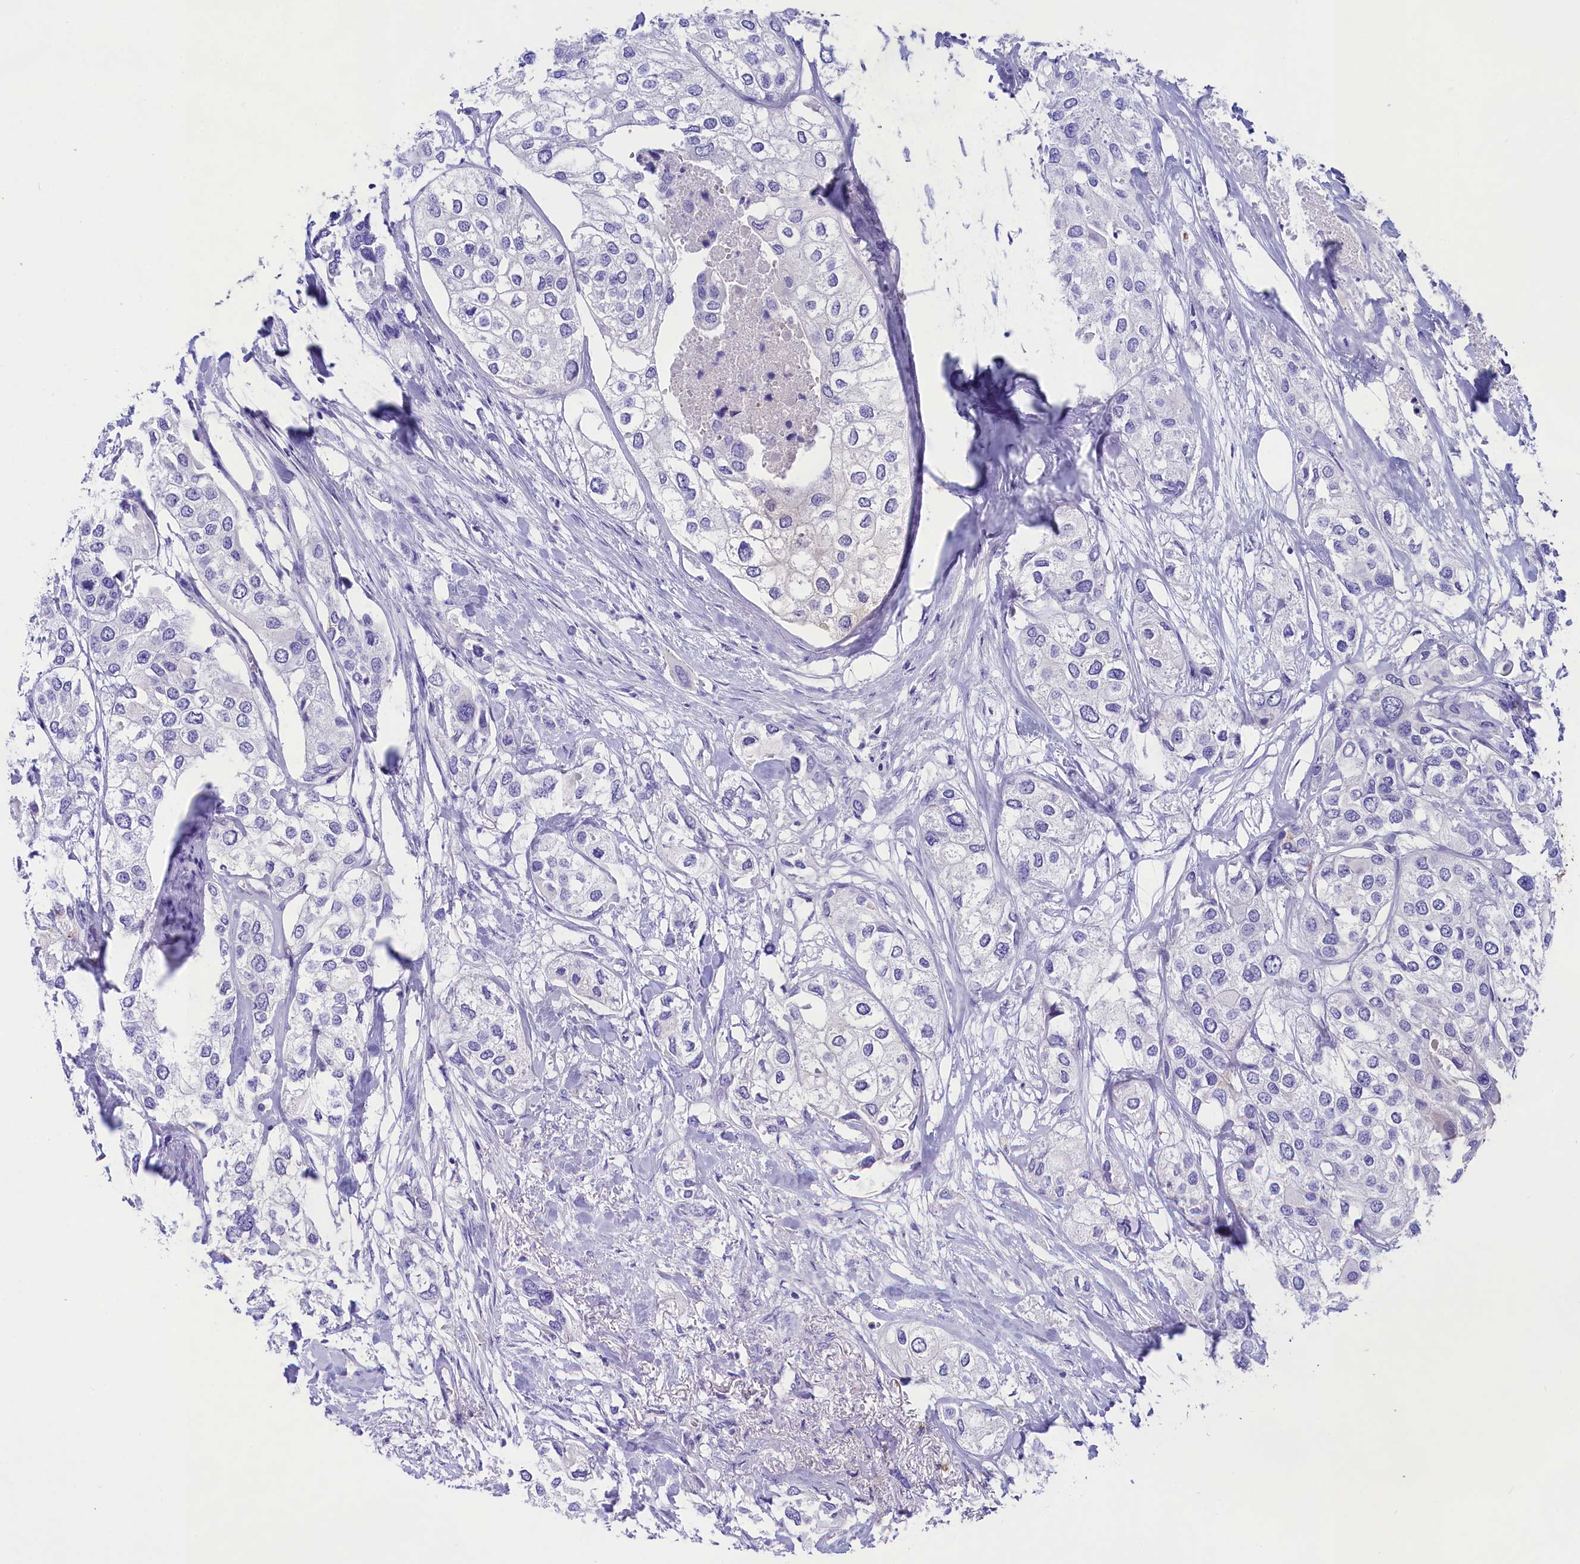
{"staining": {"intensity": "negative", "quantity": "none", "location": "none"}, "tissue": "urothelial cancer", "cell_type": "Tumor cells", "image_type": "cancer", "snomed": [{"axis": "morphology", "description": "Urothelial carcinoma, High grade"}, {"axis": "topography", "description": "Urinary bladder"}], "caption": "IHC of human urothelial cancer displays no staining in tumor cells.", "gene": "SULT2A1", "patient": {"sex": "male", "age": 64}}